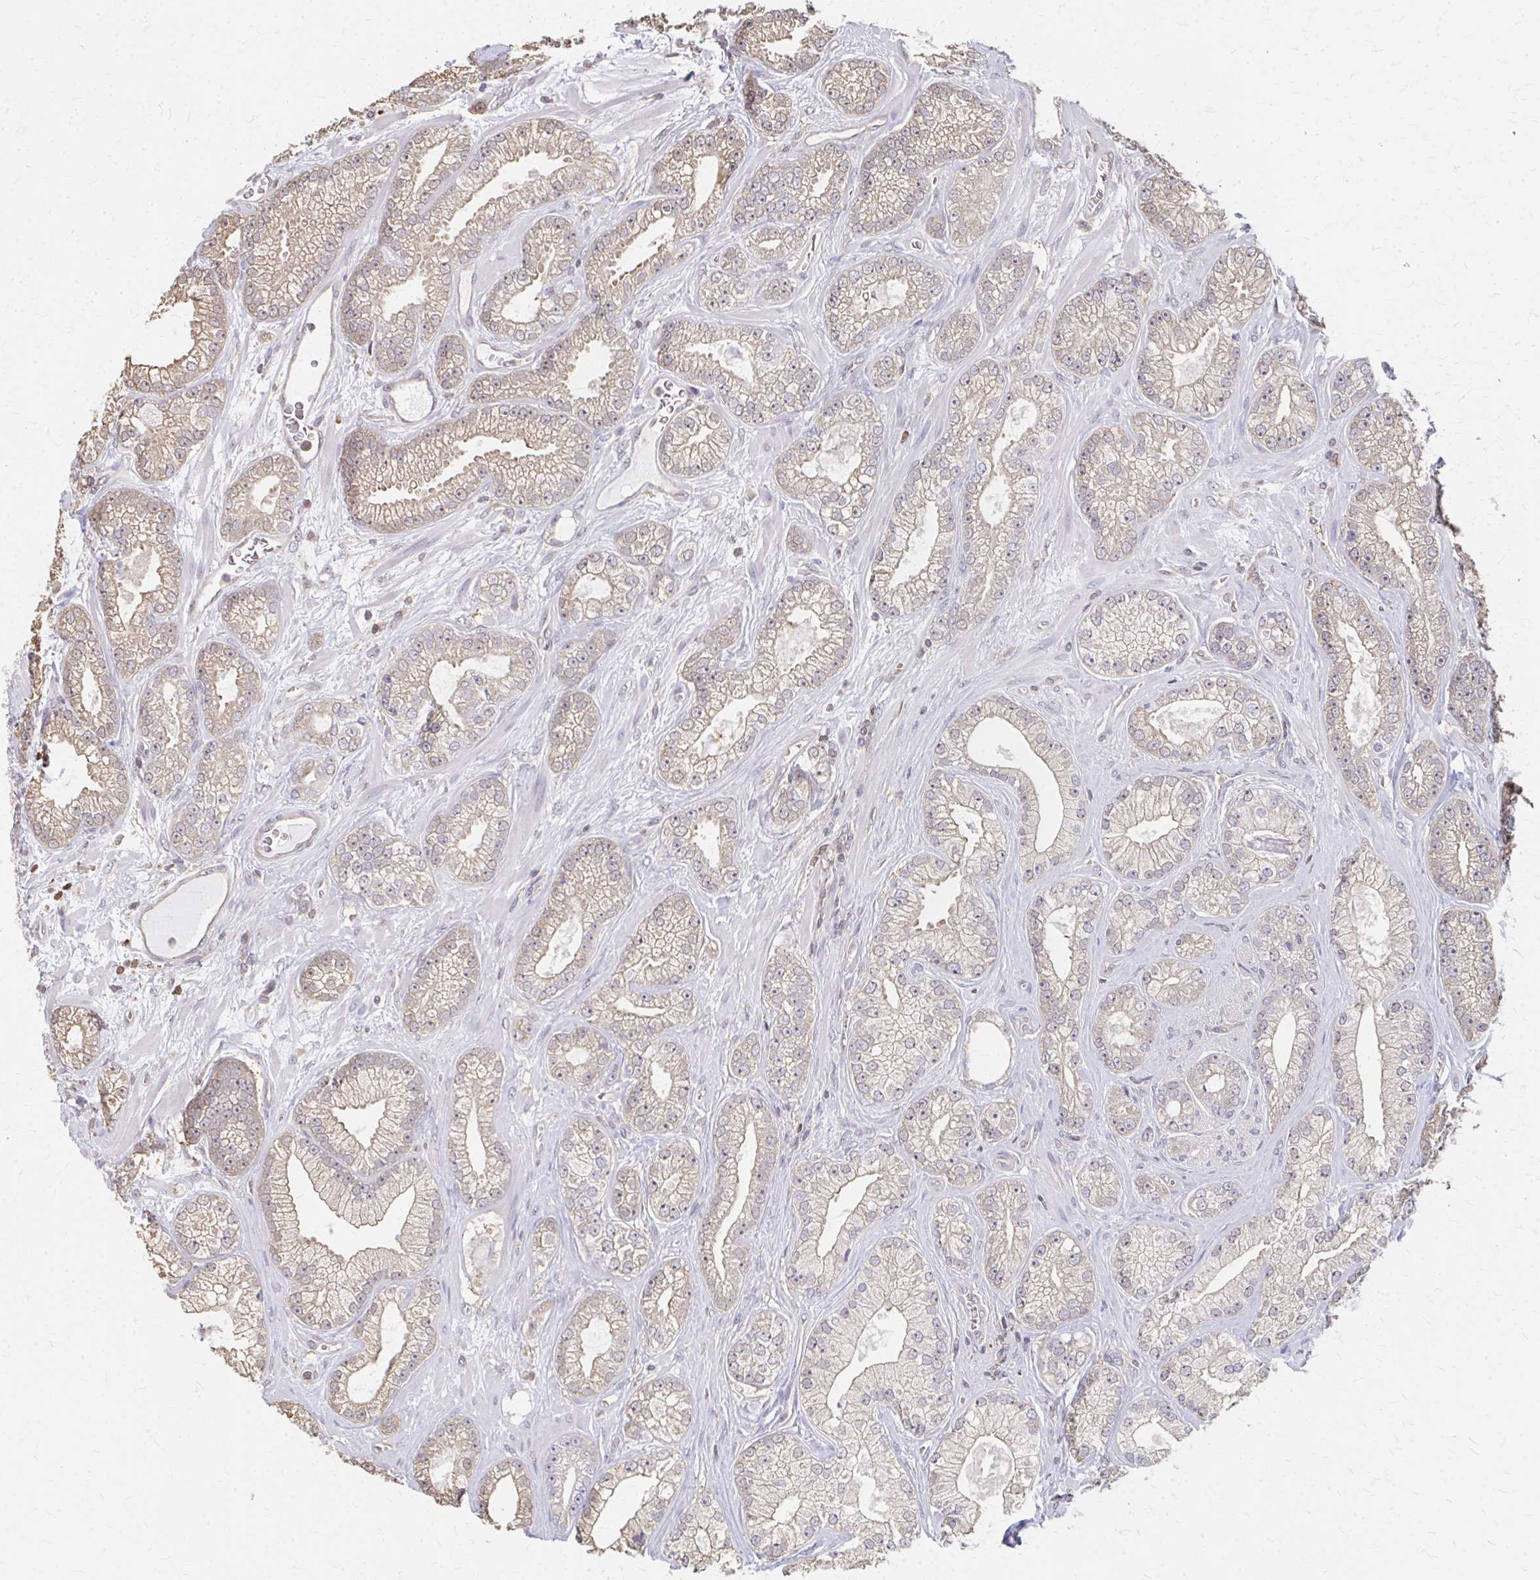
{"staining": {"intensity": "weak", "quantity": "25%-75%", "location": "cytoplasmic/membranous"}, "tissue": "prostate cancer", "cell_type": "Tumor cells", "image_type": "cancer", "snomed": [{"axis": "morphology", "description": "Adenocarcinoma, High grade"}, {"axis": "topography", "description": "Prostate"}], "caption": "Prostate cancer (high-grade adenocarcinoma) was stained to show a protein in brown. There is low levels of weak cytoplasmic/membranous staining in about 25%-75% of tumor cells.", "gene": "RABGAP1L", "patient": {"sex": "male", "age": 66}}